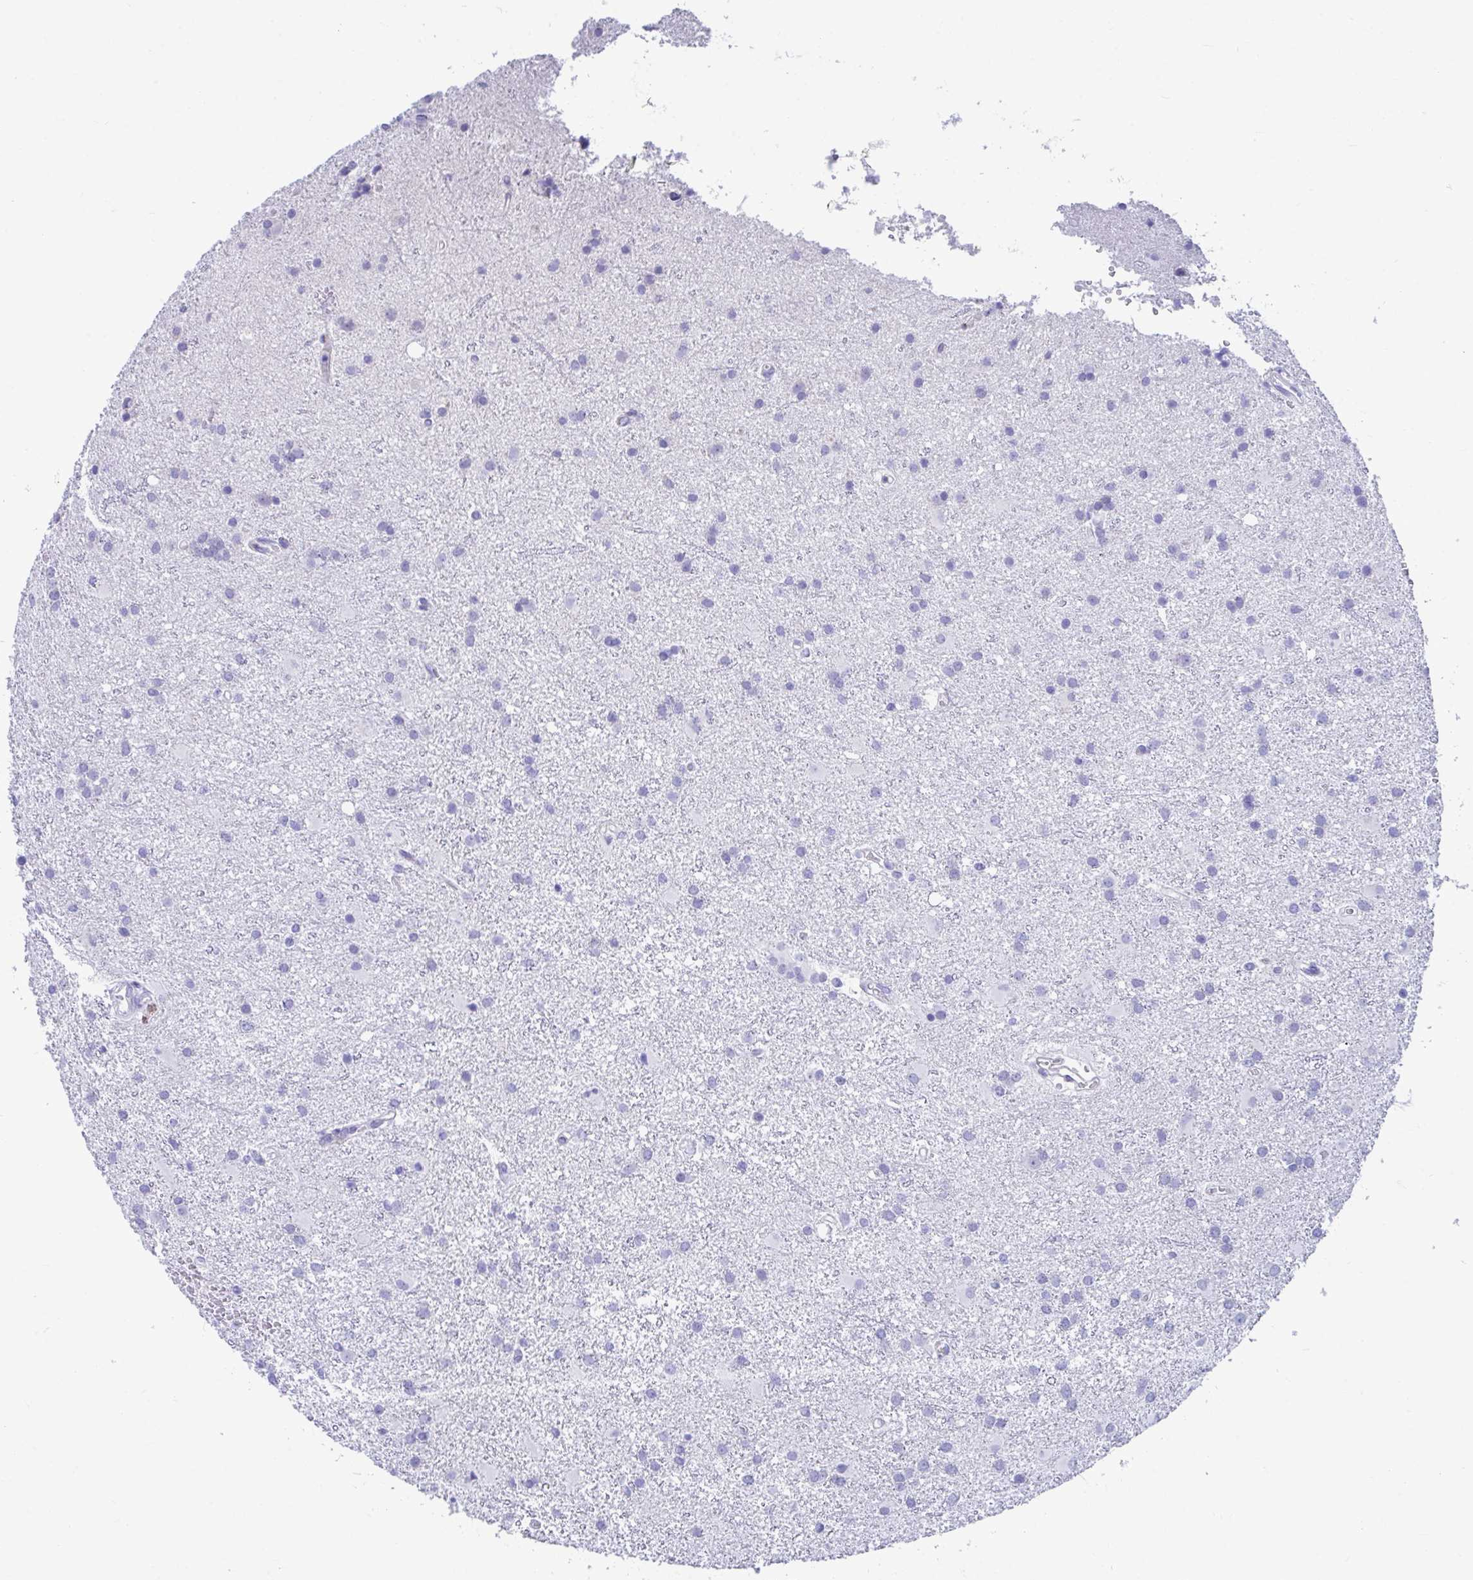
{"staining": {"intensity": "negative", "quantity": "none", "location": "none"}, "tissue": "glioma", "cell_type": "Tumor cells", "image_type": "cancer", "snomed": [{"axis": "morphology", "description": "Glioma, malignant, High grade"}, {"axis": "topography", "description": "Brain"}], "caption": "Tumor cells are negative for brown protein staining in high-grade glioma (malignant).", "gene": "SHISA8", "patient": {"sex": "male", "age": 55}}